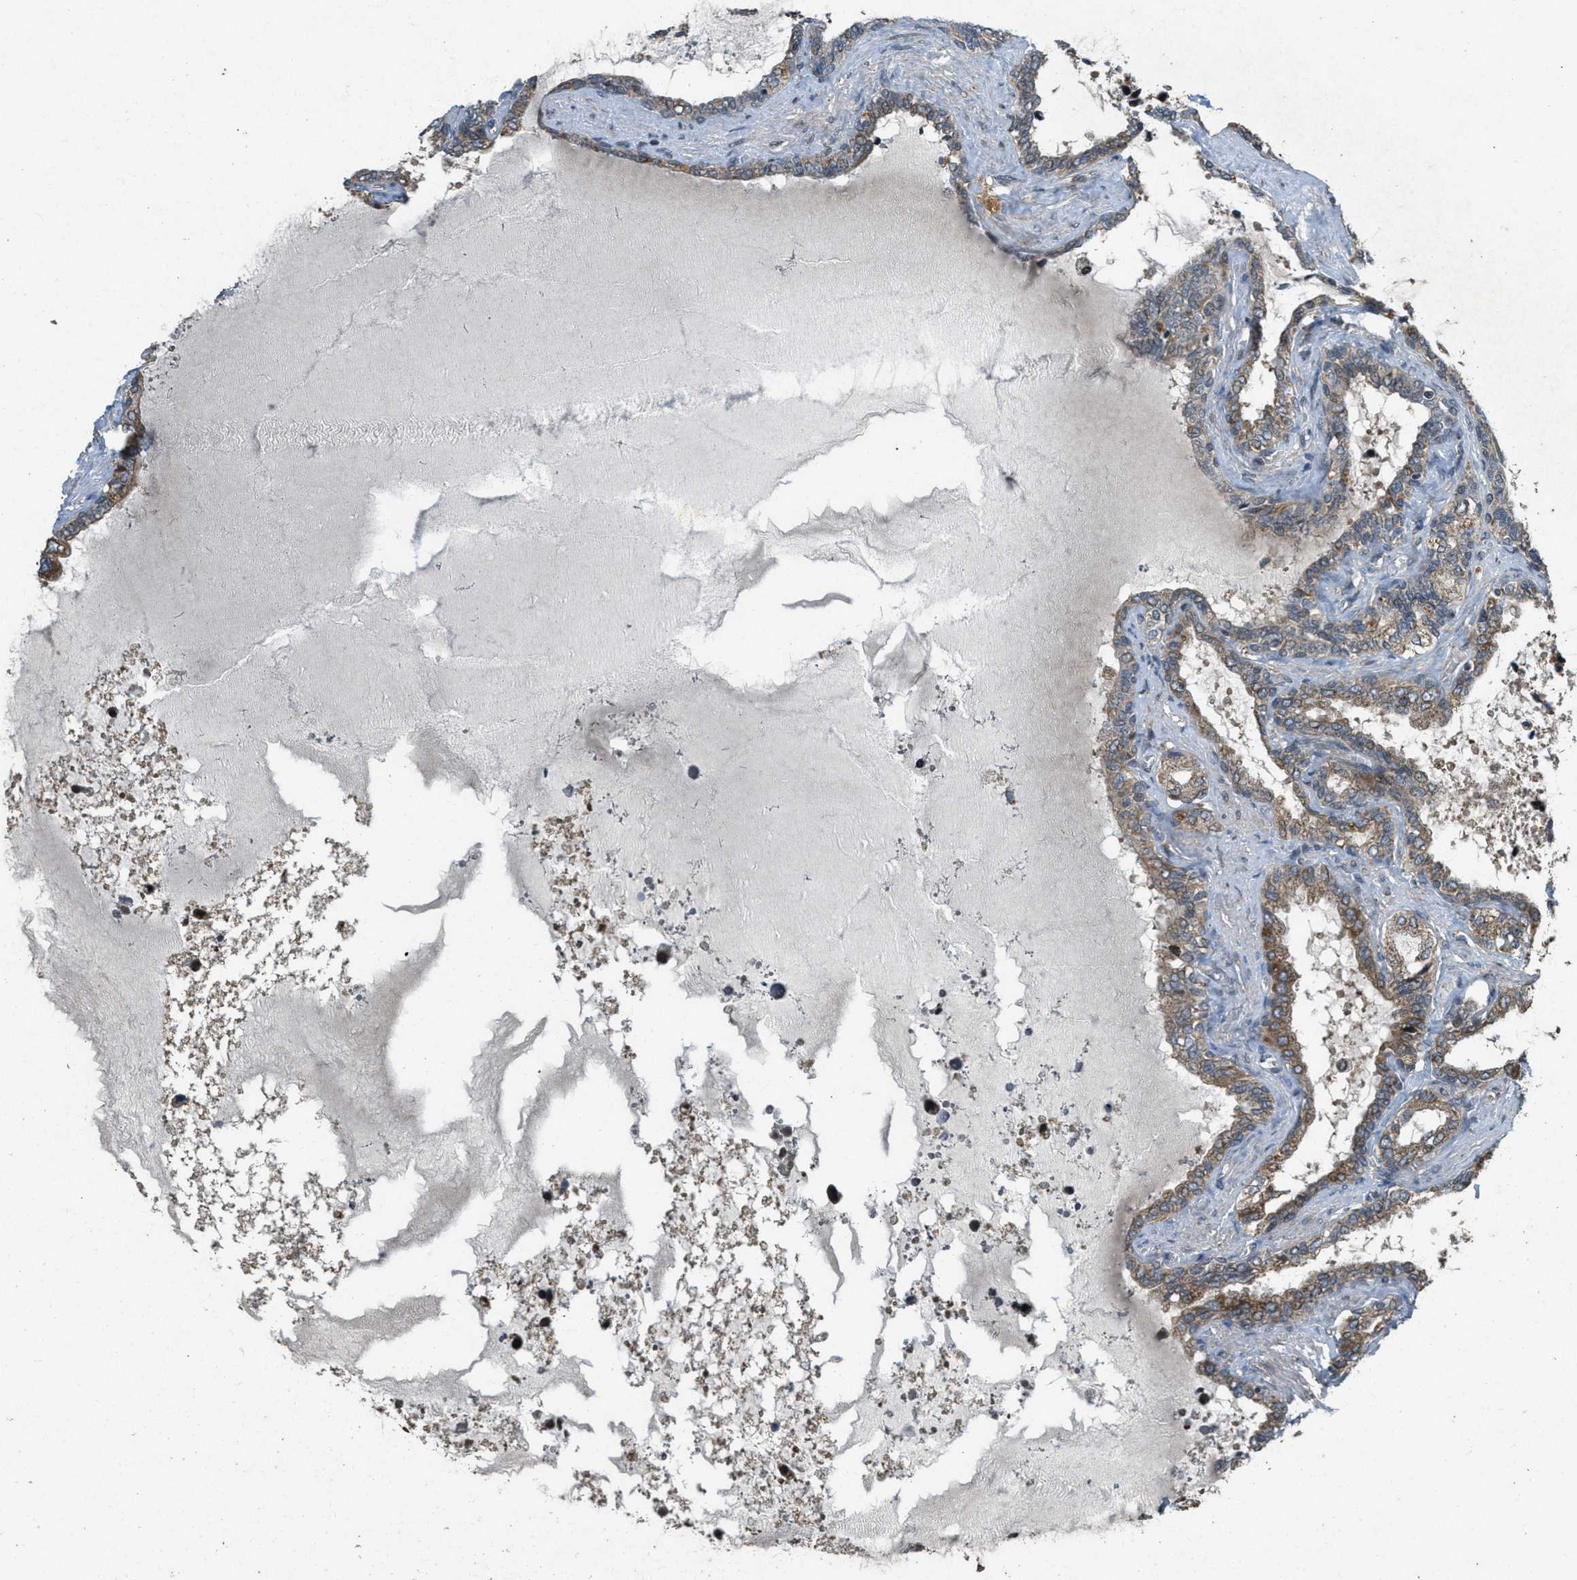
{"staining": {"intensity": "moderate", "quantity": ">75%", "location": "cytoplasmic/membranous"}, "tissue": "seminal vesicle", "cell_type": "Glandular cells", "image_type": "normal", "snomed": [{"axis": "morphology", "description": "Normal tissue, NOS"}, {"axis": "topography", "description": "Seminal veicle"}], "caption": "Protein staining reveals moderate cytoplasmic/membranous staining in approximately >75% of glandular cells in unremarkable seminal vesicle. The staining was performed using DAB to visualize the protein expression in brown, while the nuclei were stained in blue with hematoxylin (Magnification: 20x).", "gene": "PPP1R15A", "patient": {"sex": "male", "age": 46}}